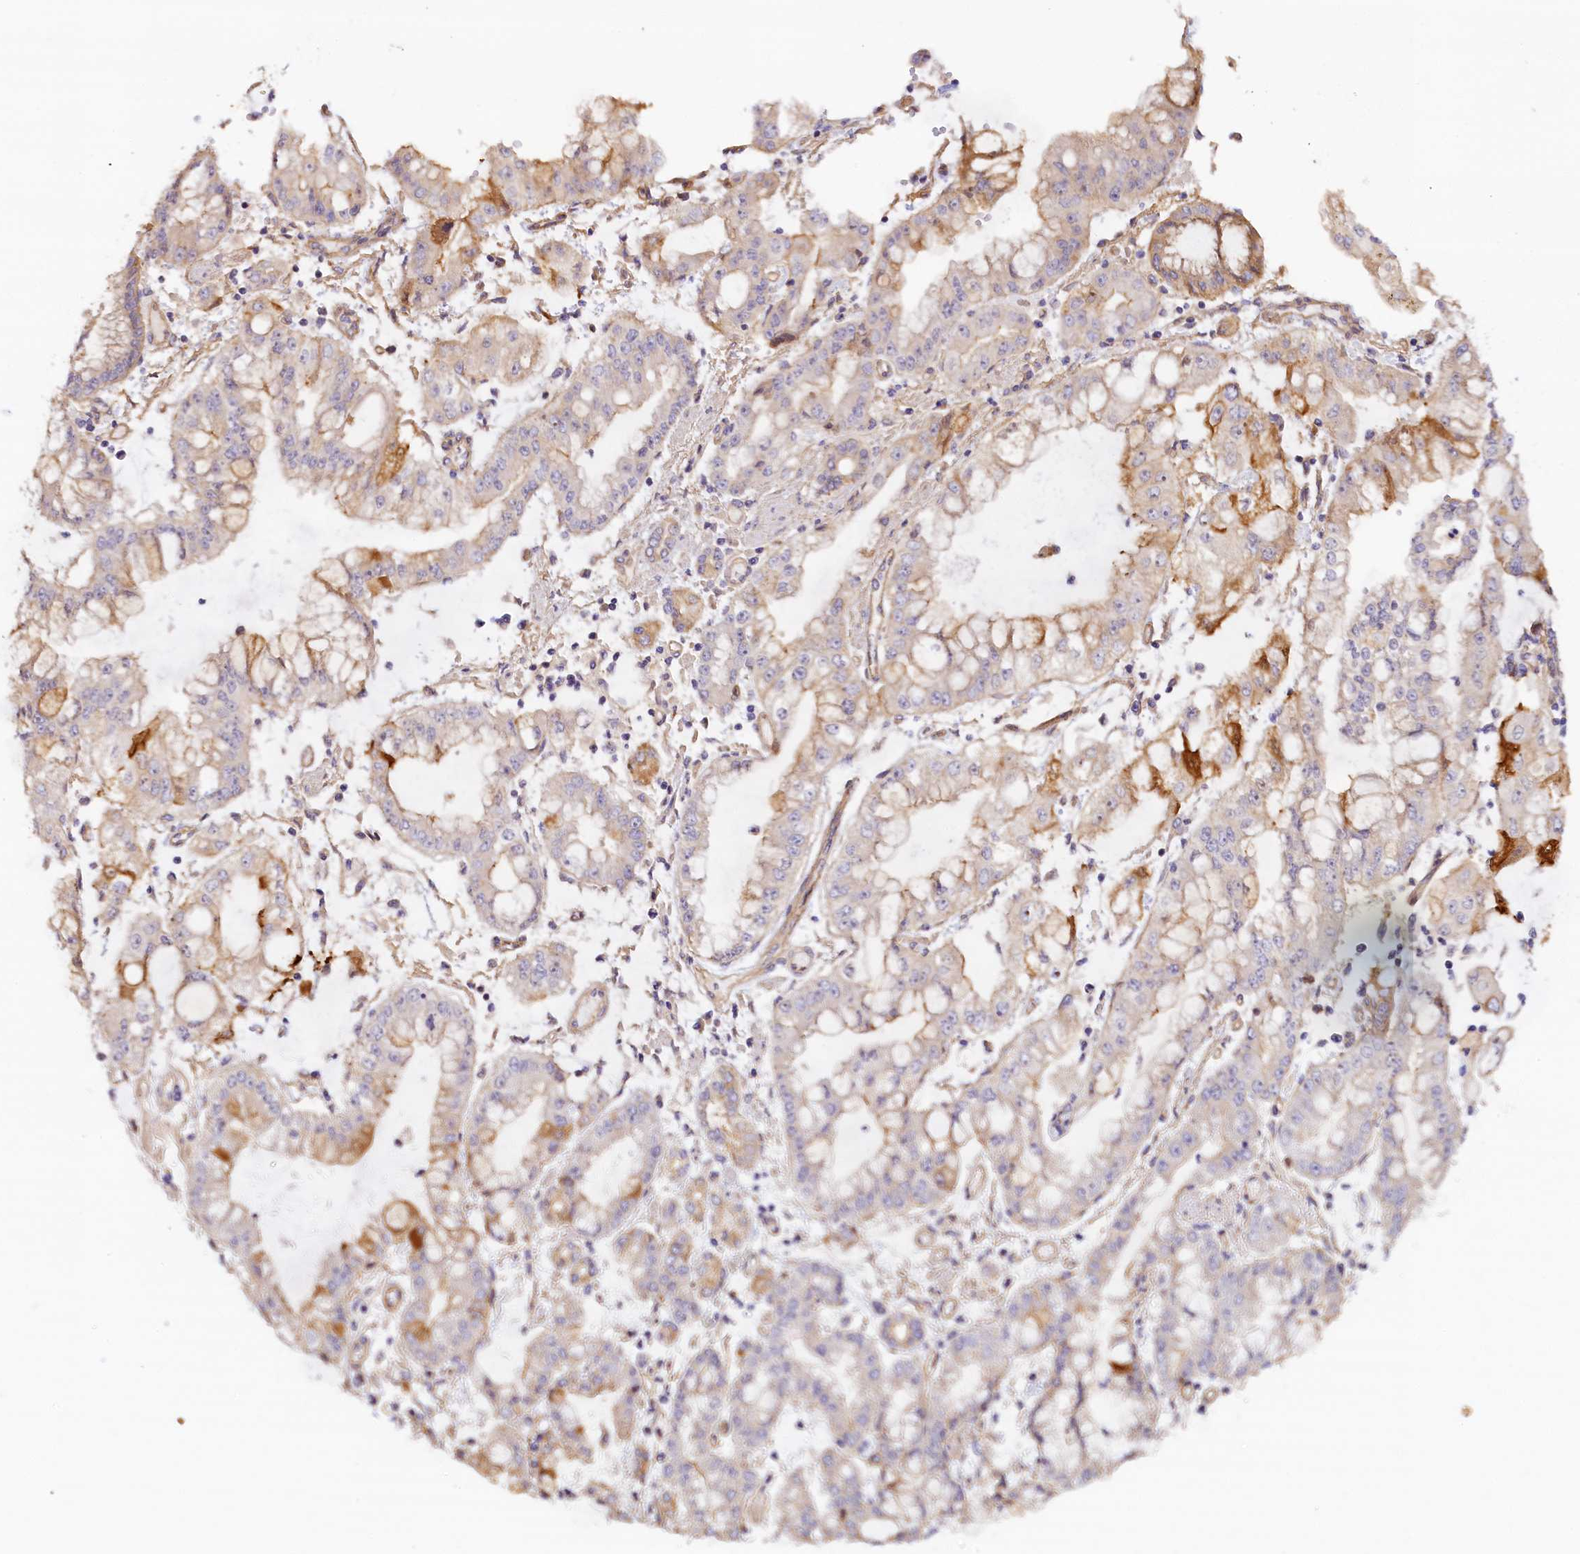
{"staining": {"intensity": "strong", "quantity": "<25%", "location": "cytoplasmic/membranous"}, "tissue": "stomach cancer", "cell_type": "Tumor cells", "image_type": "cancer", "snomed": [{"axis": "morphology", "description": "Adenocarcinoma, NOS"}, {"axis": "topography", "description": "Stomach"}], "caption": "Stomach cancer stained for a protein shows strong cytoplasmic/membranous positivity in tumor cells. The staining was performed using DAB (3,3'-diaminobenzidine) to visualize the protein expression in brown, while the nuclei were stained in blue with hematoxylin (Magnification: 20x).", "gene": "KATNB1", "patient": {"sex": "male", "age": 76}}